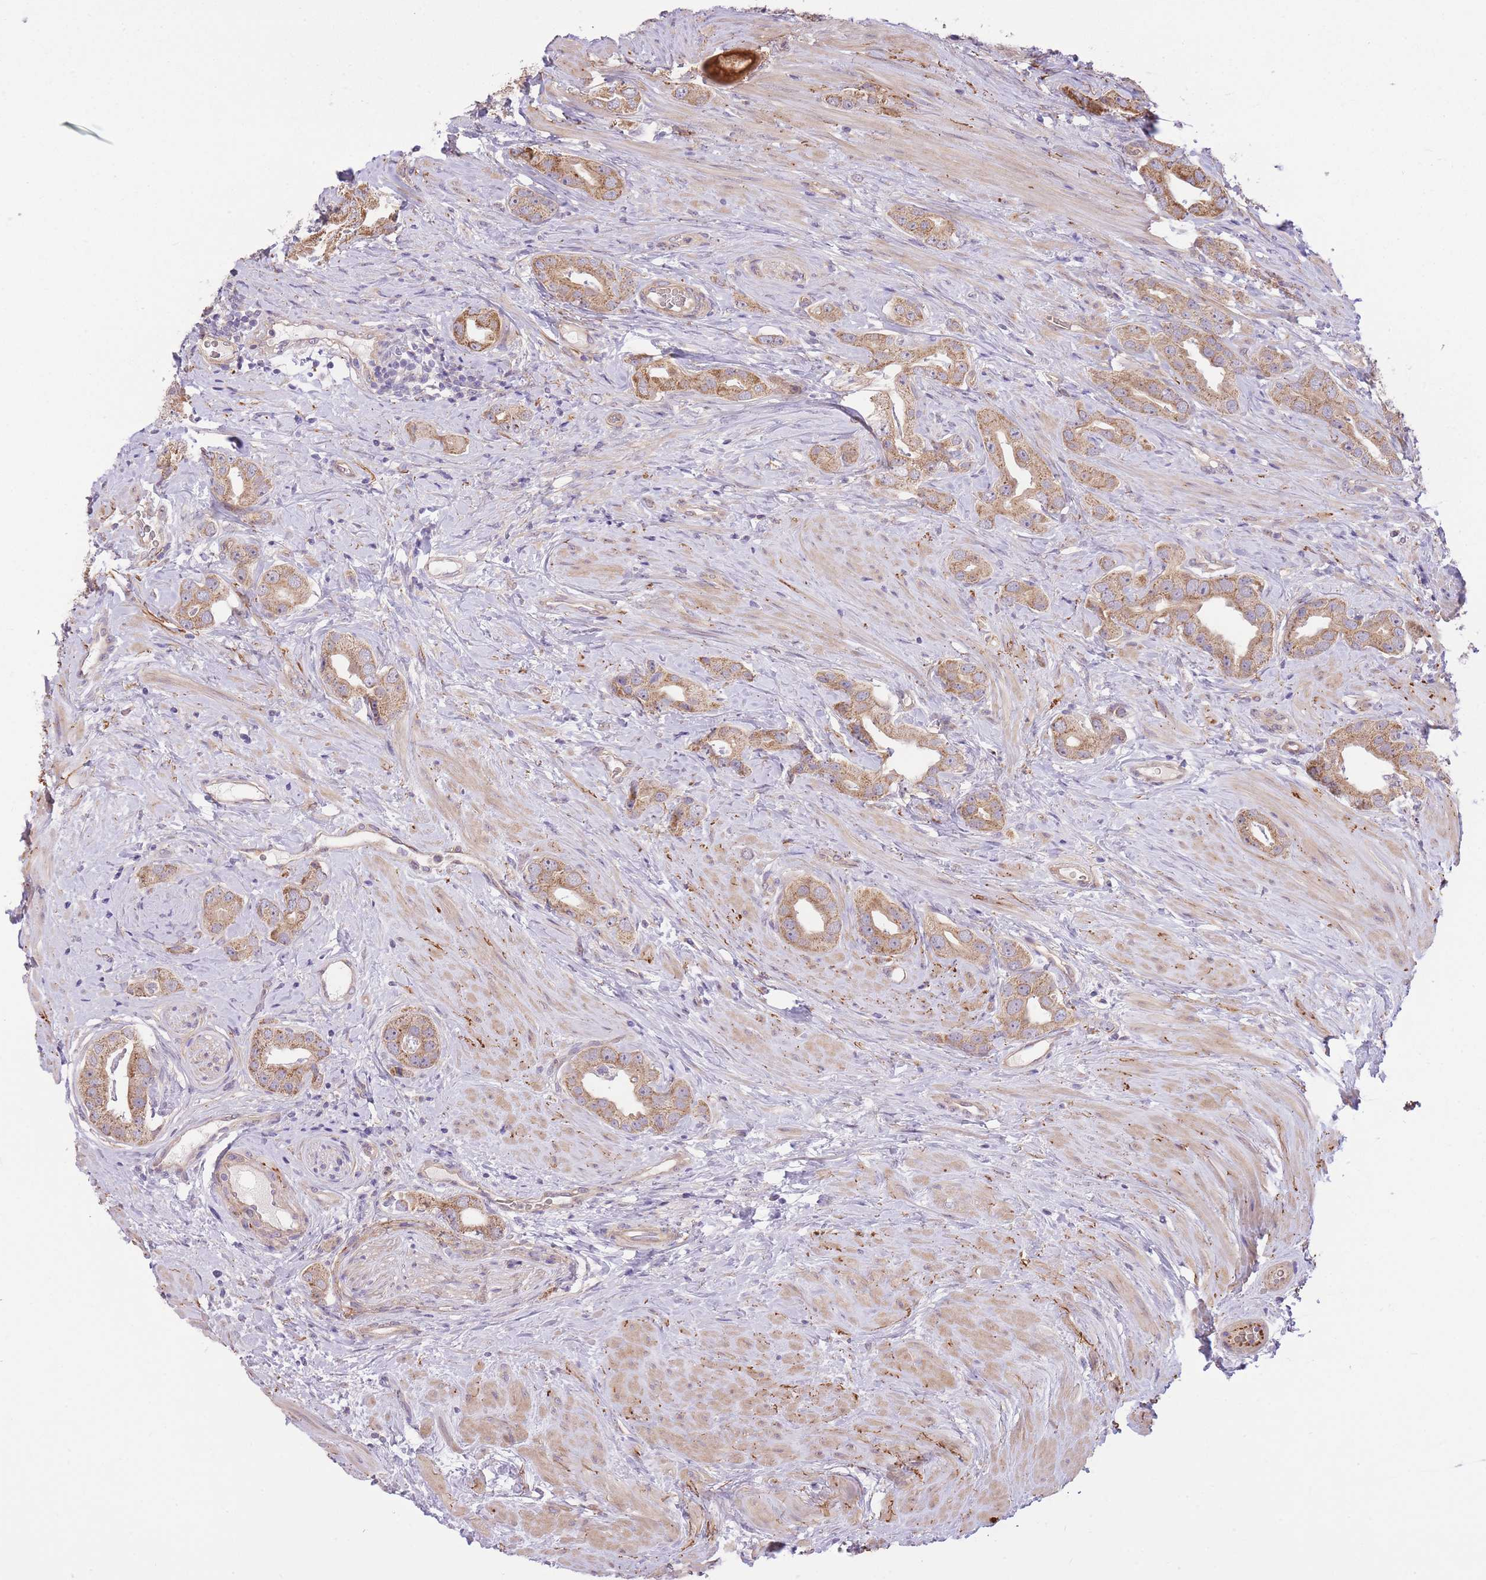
{"staining": {"intensity": "moderate", "quantity": ">75%", "location": "cytoplasmic/membranous"}, "tissue": "prostate cancer", "cell_type": "Tumor cells", "image_type": "cancer", "snomed": [{"axis": "morphology", "description": "Adenocarcinoma, High grade"}, {"axis": "topography", "description": "Prostate"}], "caption": "Human prostate cancer (high-grade adenocarcinoma) stained for a protein (brown) reveals moderate cytoplasmic/membranous positive positivity in approximately >75% of tumor cells.", "gene": "REV1", "patient": {"sex": "male", "age": 63}}